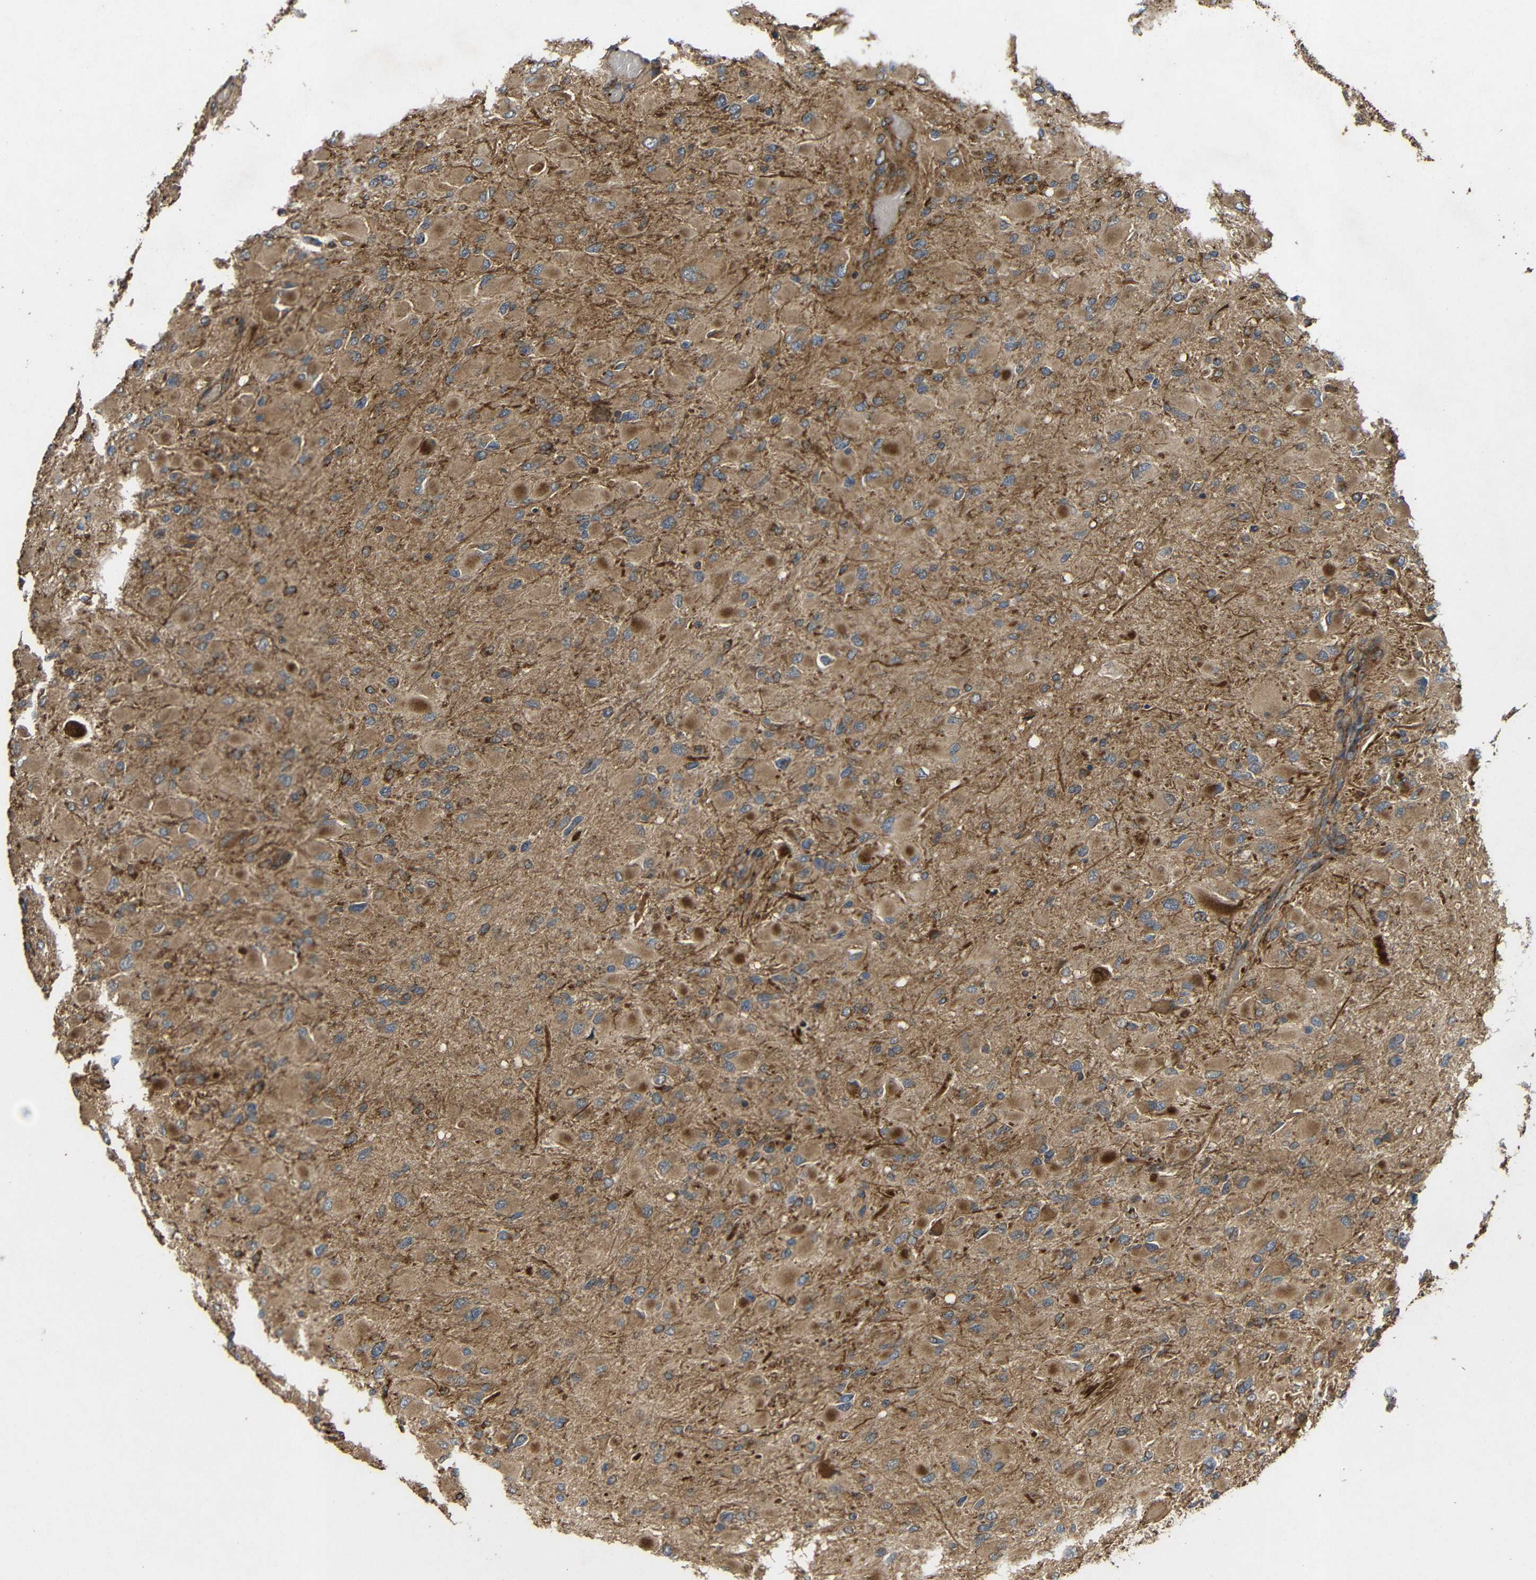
{"staining": {"intensity": "moderate", "quantity": ">75%", "location": "cytoplasmic/membranous"}, "tissue": "glioma", "cell_type": "Tumor cells", "image_type": "cancer", "snomed": [{"axis": "morphology", "description": "Glioma, malignant, High grade"}, {"axis": "topography", "description": "Cerebral cortex"}], "caption": "Brown immunohistochemical staining in human malignant high-grade glioma reveals moderate cytoplasmic/membranous positivity in approximately >75% of tumor cells.", "gene": "EIF2S1", "patient": {"sex": "female", "age": 36}}